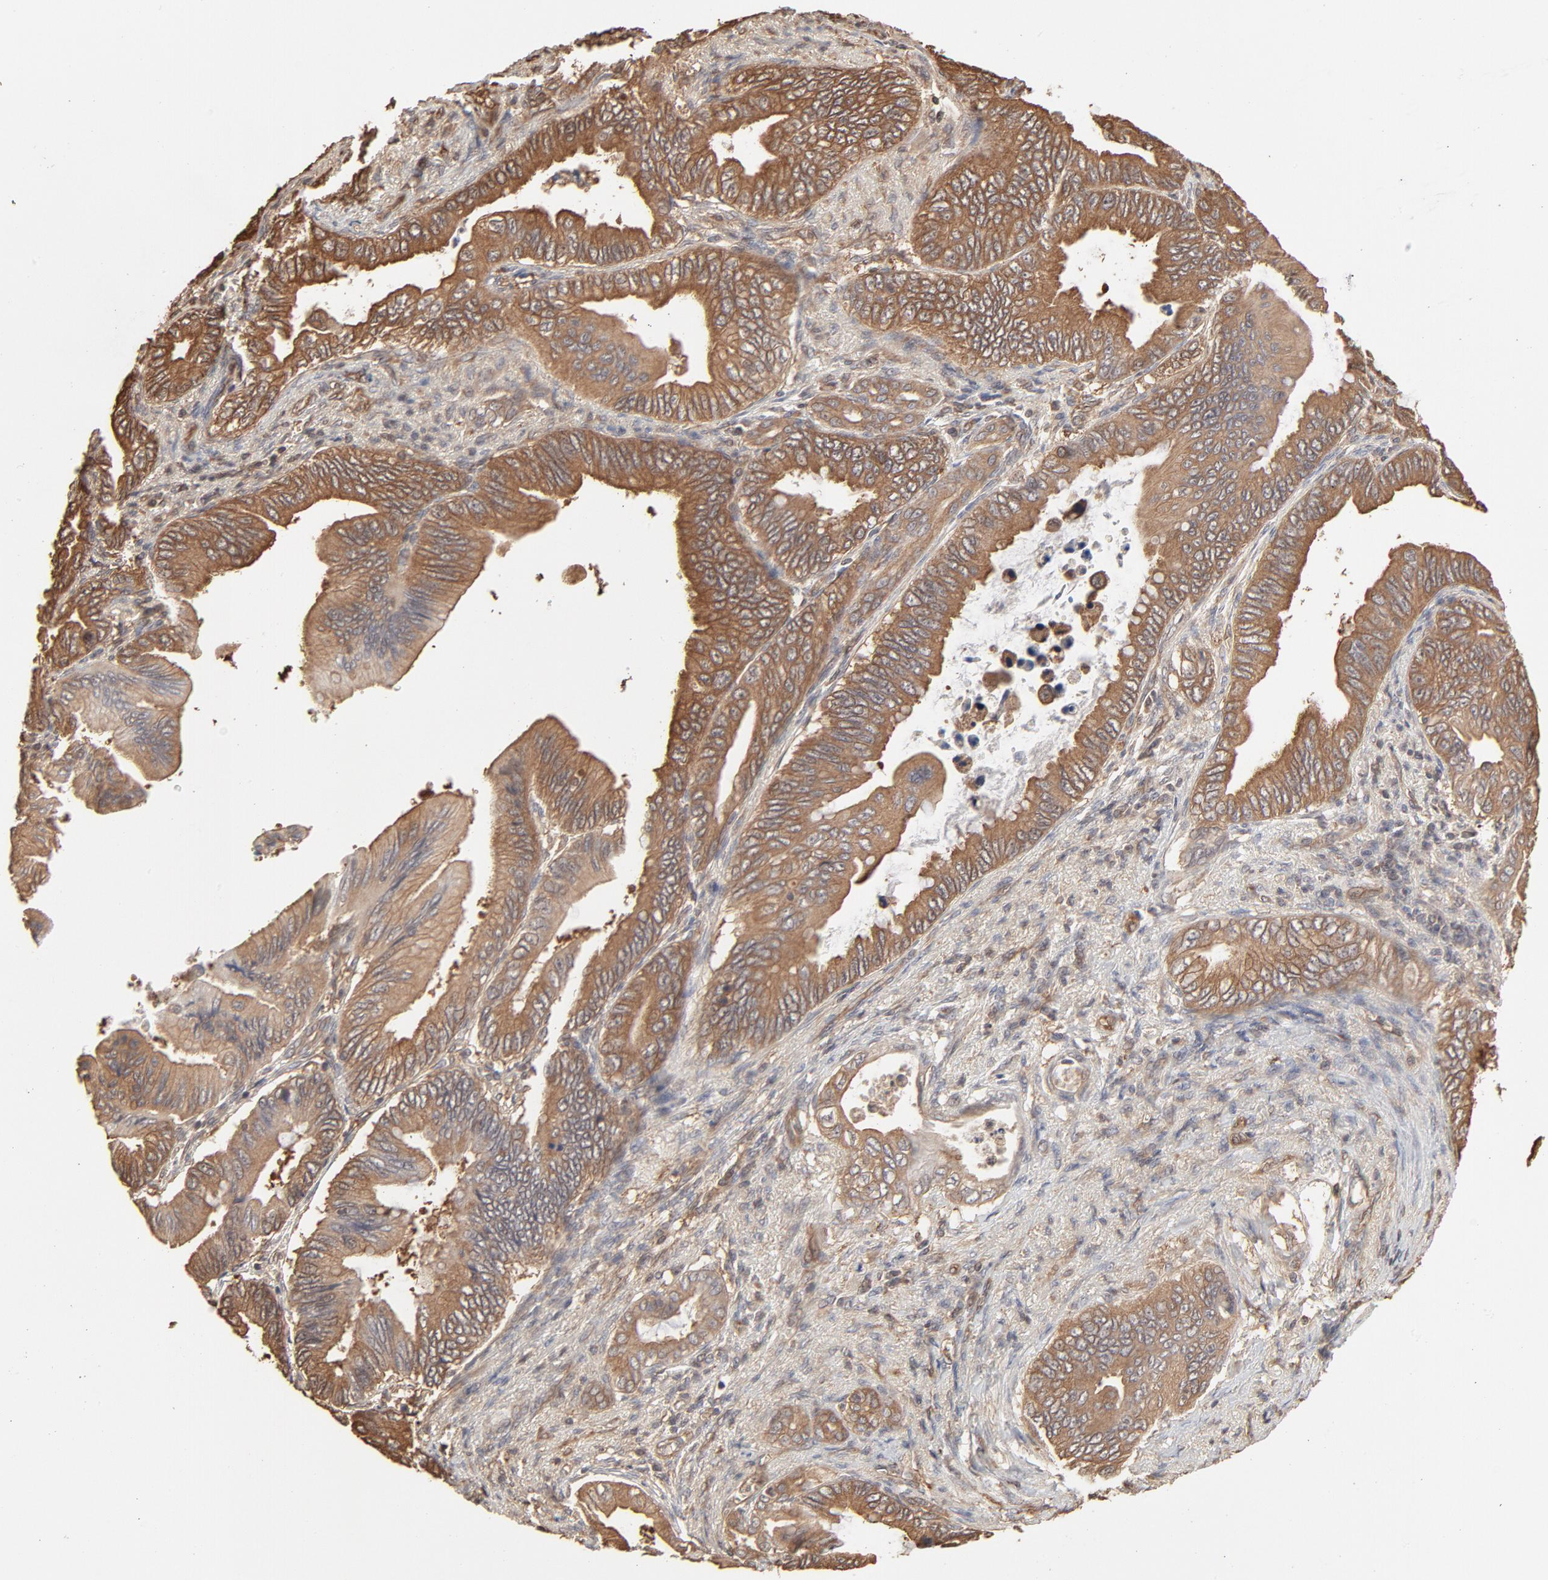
{"staining": {"intensity": "moderate", "quantity": ">75%", "location": "cytoplasmic/membranous"}, "tissue": "pancreatic cancer", "cell_type": "Tumor cells", "image_type": "cancer", "snomed": [{"axis": "morphology", "description": "Adenocarcinoma, NOS"}, {"axis": "topography", "description": "Pancreas"}], "caption": "Protein staining displays moderate cytoplasmic/membranous staining in about >75% of tumor cells in pancreatic cancer.", "gene": "PPP2CA", "patient": {"sex": "female", "age": 66}}